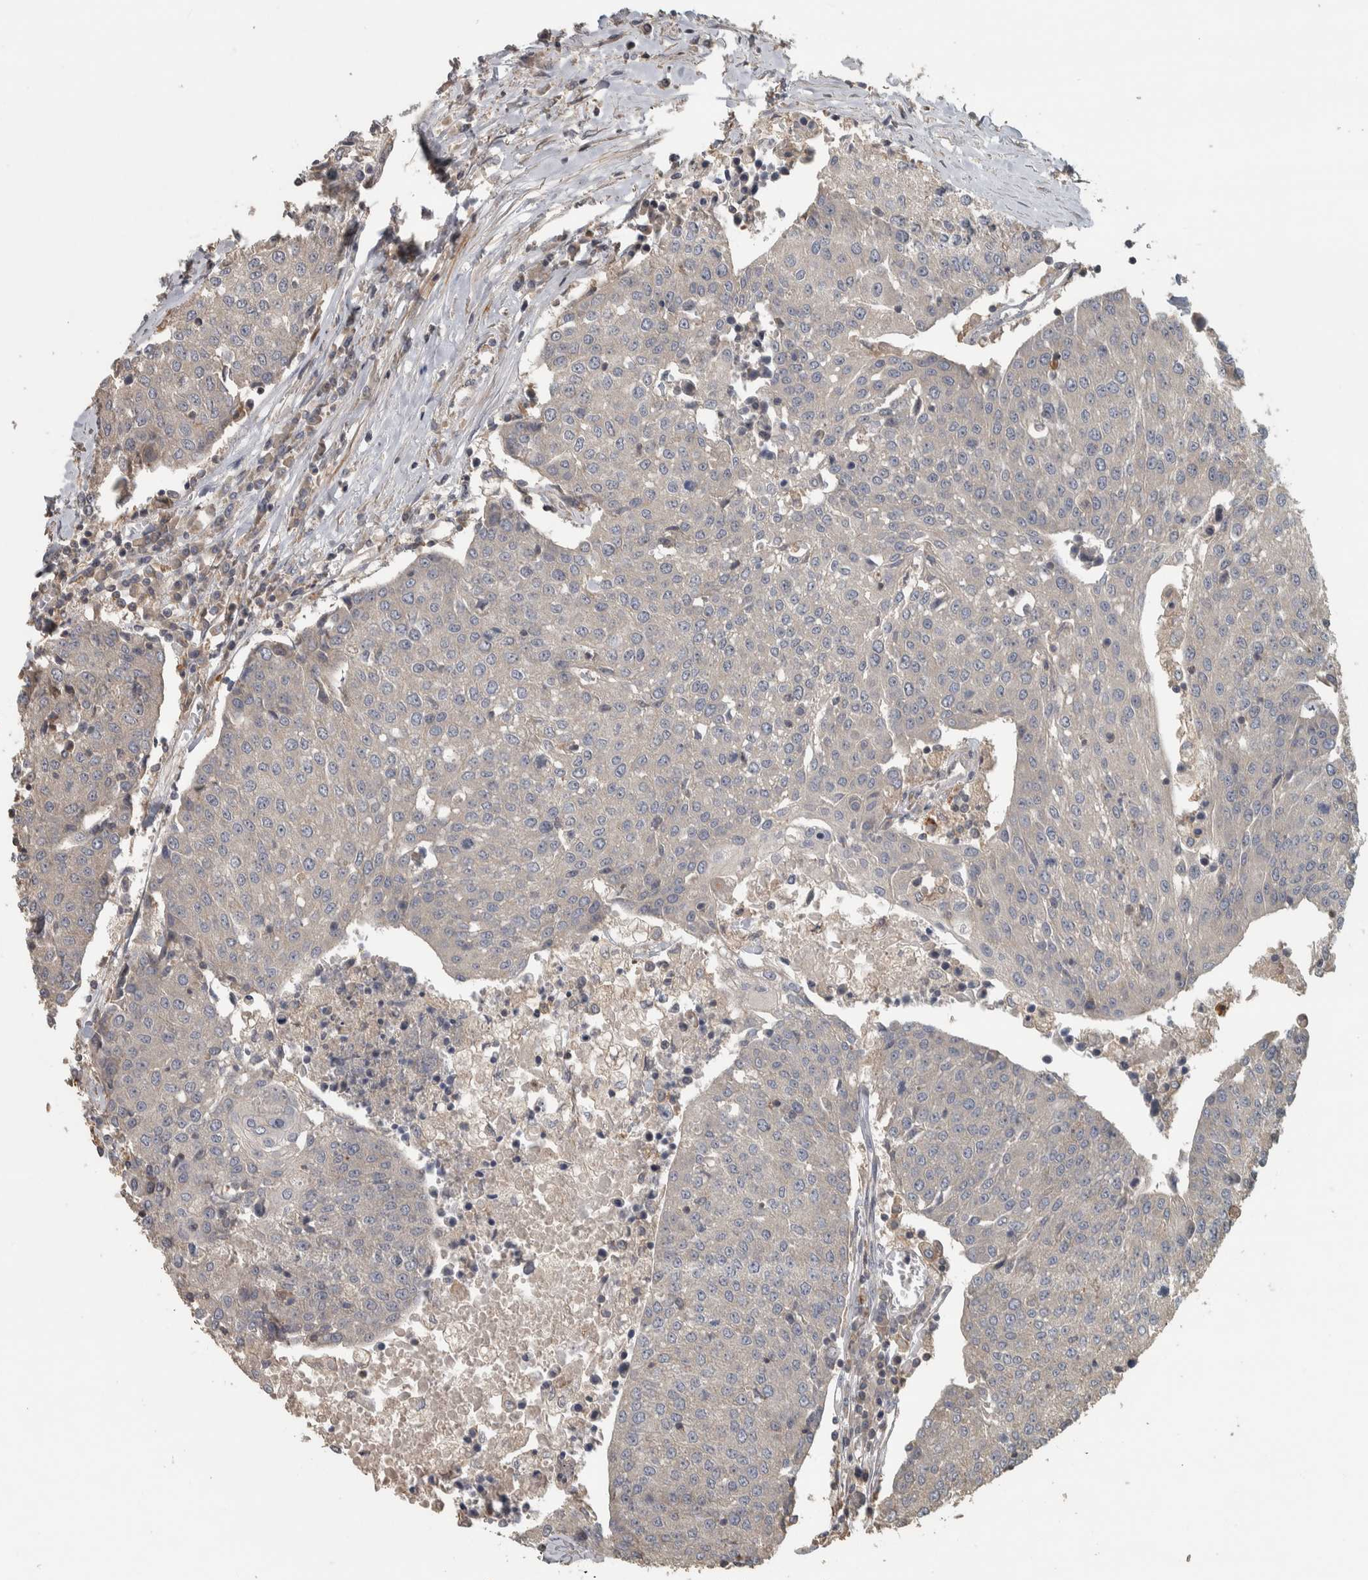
{"staining": {"intensity": "negative", "quantity": "none", "location": "none"}, "tissue": "urothelial cancer", "cell_type": "Tumor cells", "image_type": "cancer", "snomed": [{"axis": "morphology", "description": "Urothelial carcinoma, High grade"}, {"axis": "topography", "description": "Urinary bladder"}], "caption": "Tumor cells show no significant staining in urothelial cancer.", "gene": "ERAL1", "patient": {"sex": "female", "age": 85}}